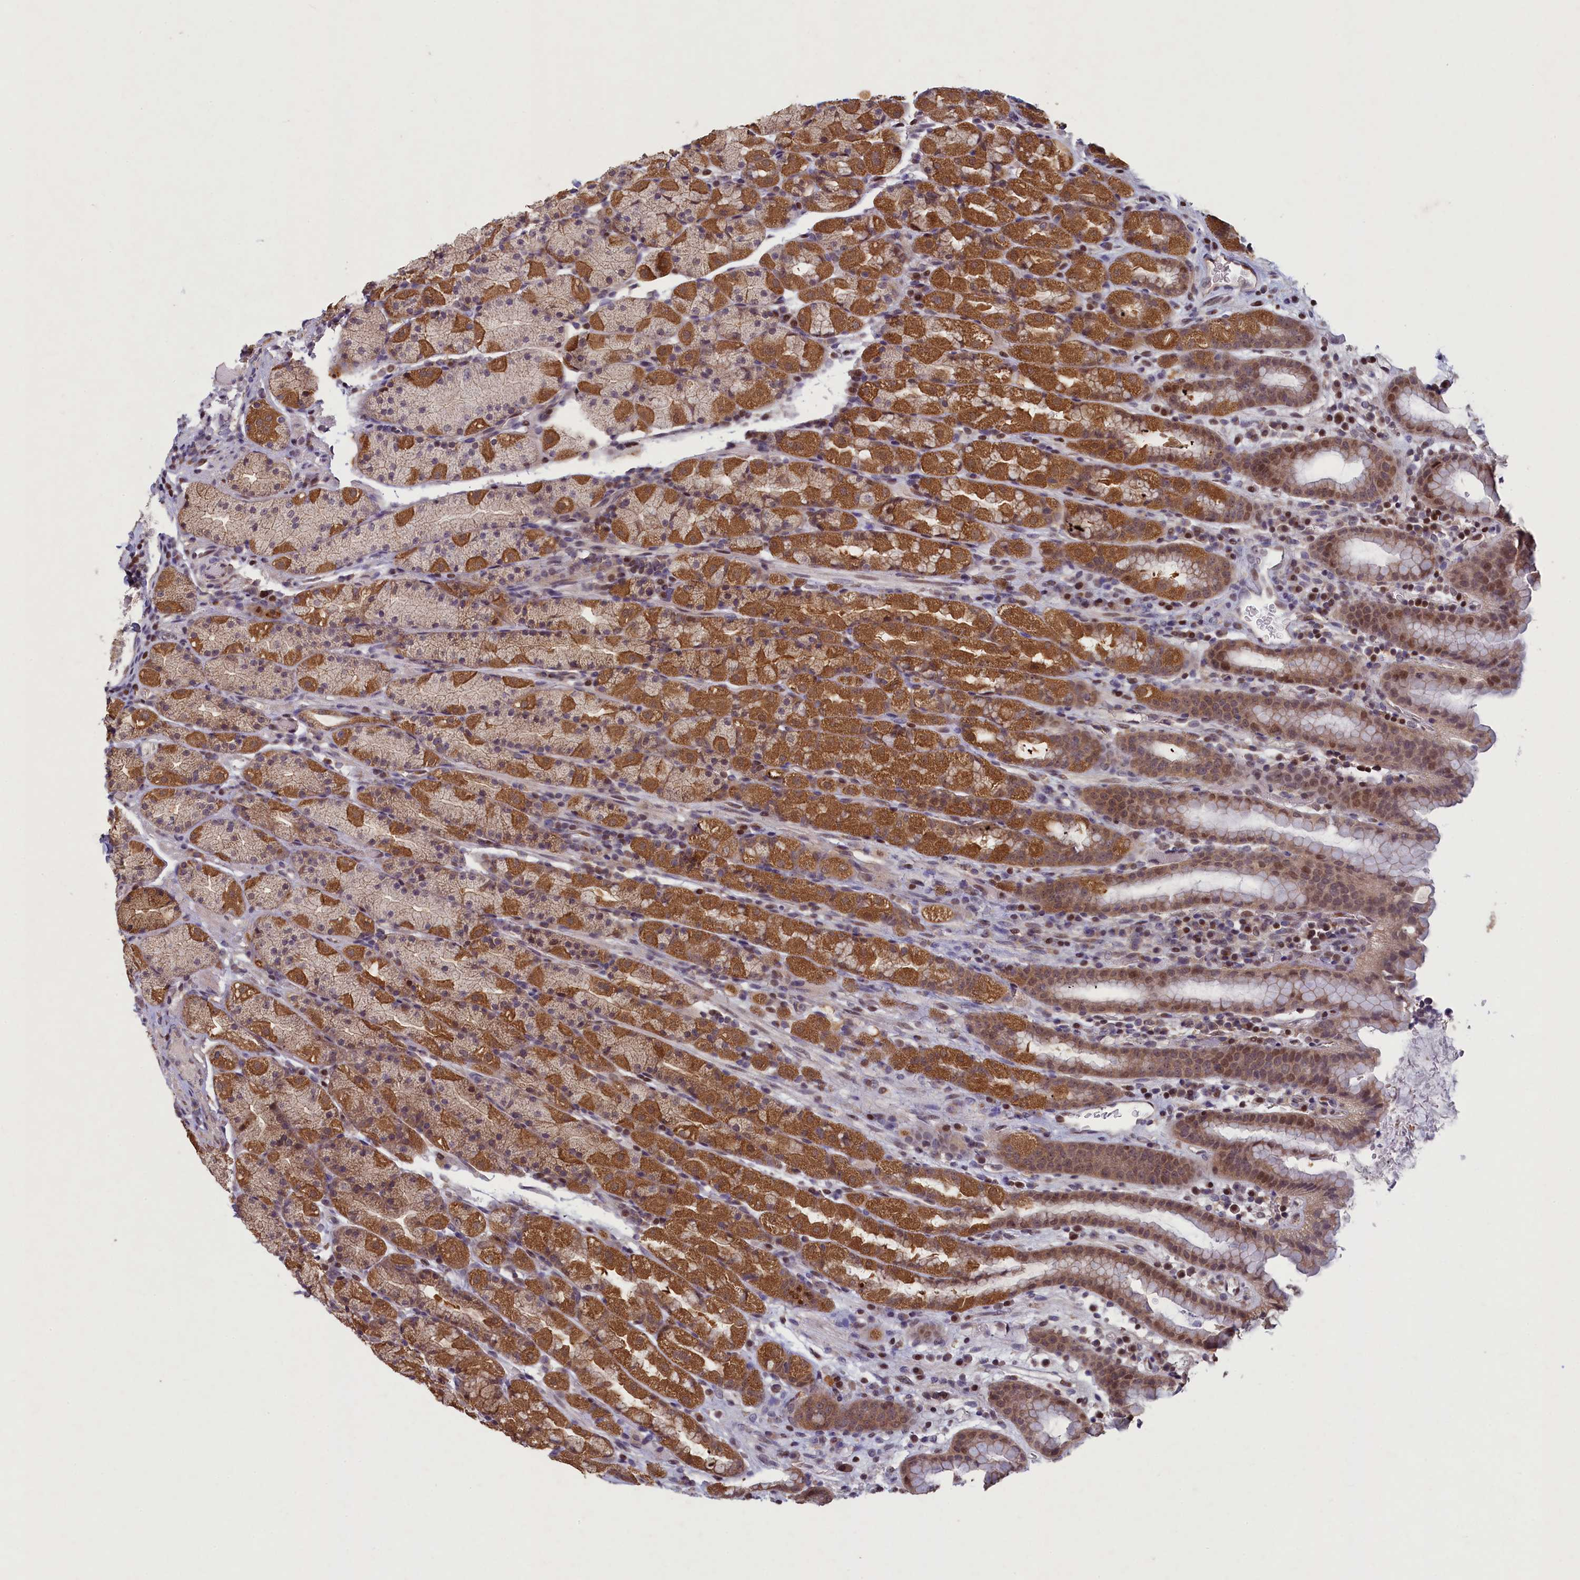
{"staining": {"intensity": "strong", "quantity": ">75%", "location": "cytoplasmic/membranous,nuclear"}, "tissue": "stomach", "cell_type": "Glandular cells", "image_type": "normal", "snomed": [{"axis": "morphology", "description": "Normal tissue, NOS"}, {"axis": "topography", "description": "Stomach, upper"}, {"axis": "topography", "description": "Stomach, lower"}, {"axis": "topography", "description": "Small intestine"}], "caption": "Immunohistochemical staining of unremarkable stomach demonstrates >75% levels of strong cytoplasmic/membranous,nuclear protein positivity in about >75% of glandular cells. The staining was performed using DAB (3,3'-diaminobenzidine) to visualize the protein expression in brown, while the nuclei were stained in blue with hematoxylin (Magnification: 20x).", "gene": "NUBP1", "patient": {"sex": "male", "age": 68}}